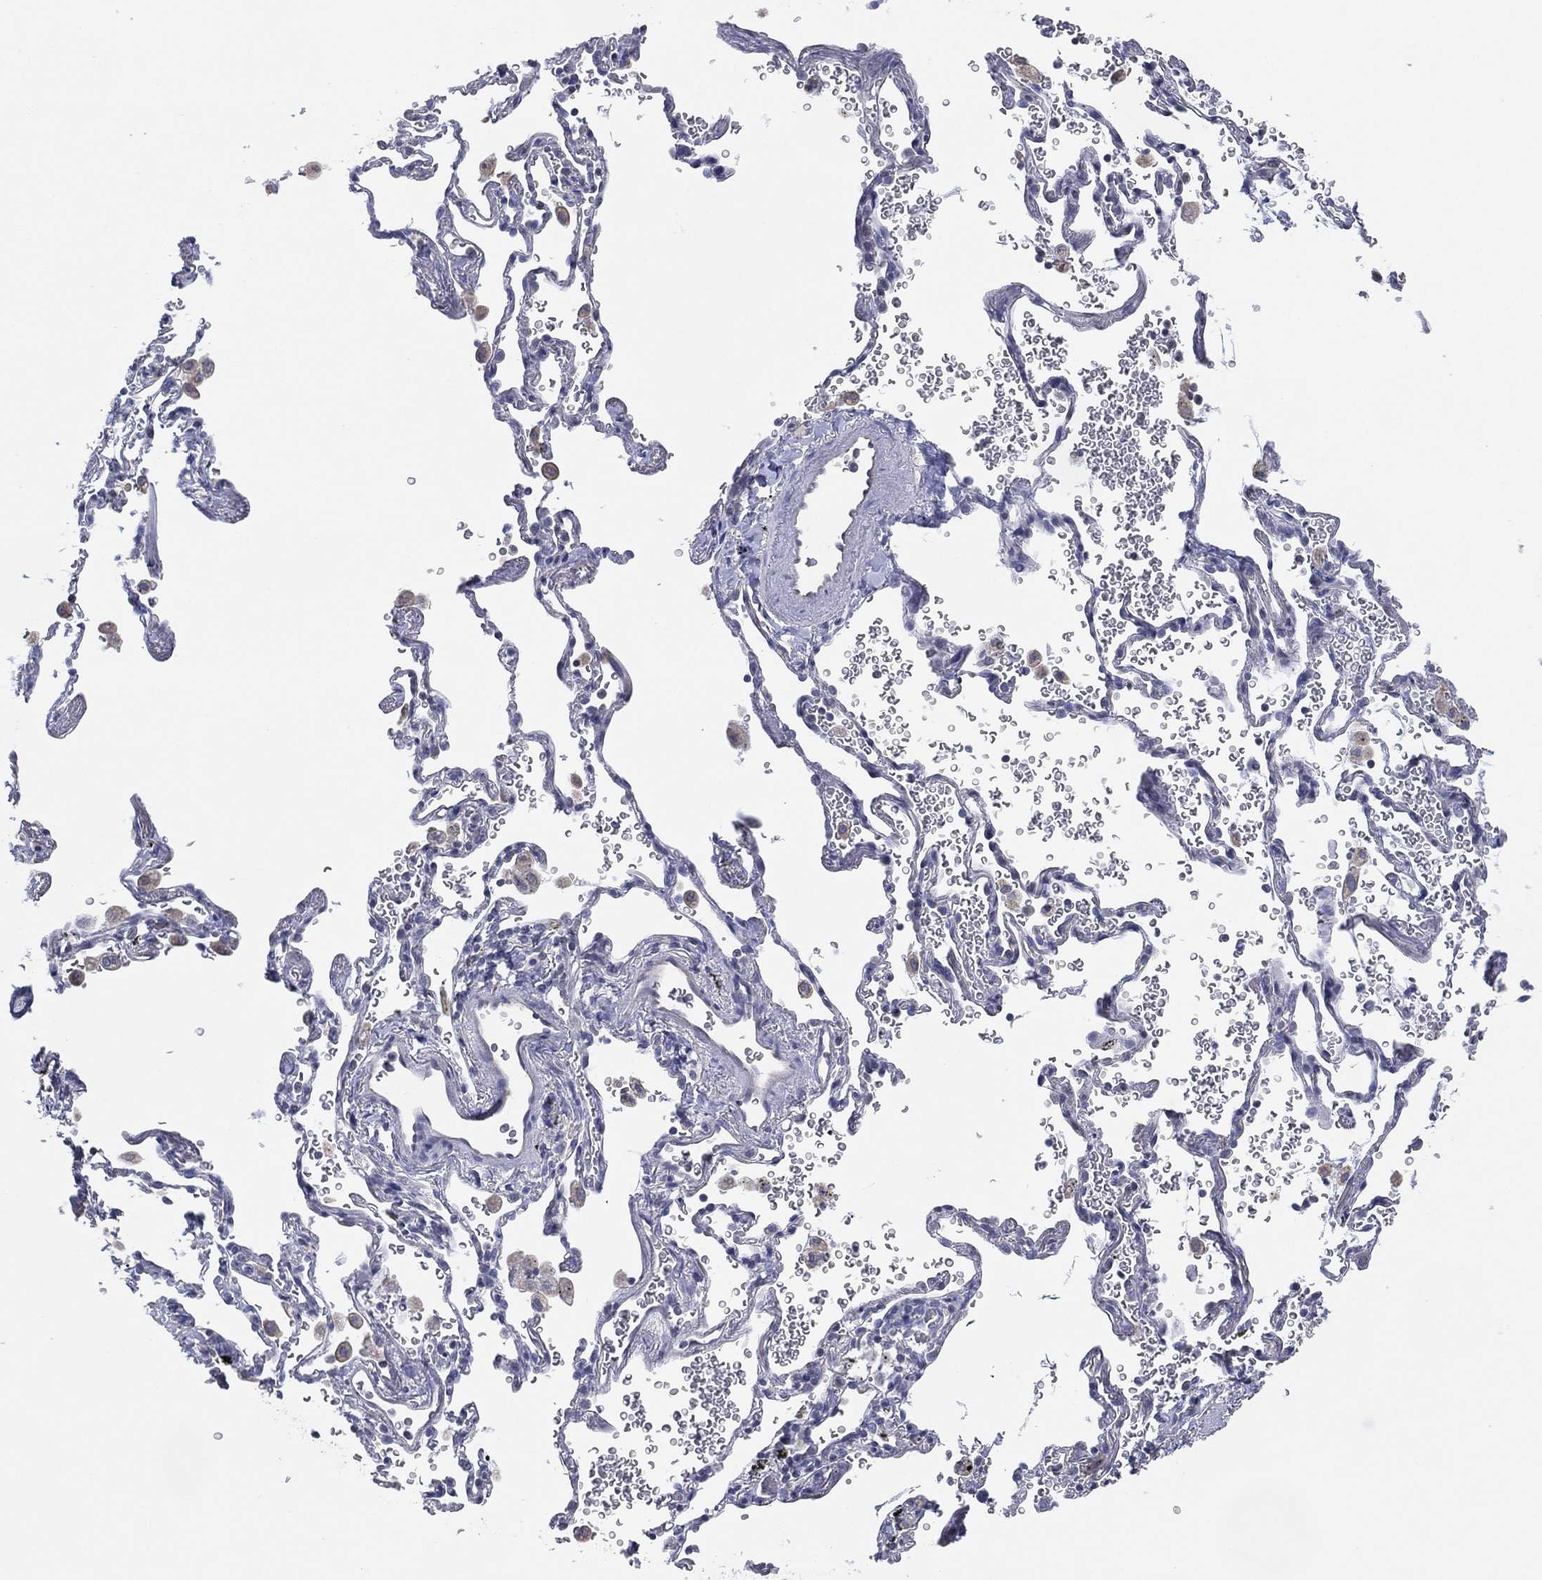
{"staining": {"intensity": "negative", "quantity": "none", "location": "none"}, "tissue": "adipose tissue", "cell_type": "Adipocytes", "image_type": "normal", "snomed": [{"axis": "morphology", "description": "Normal tissue, NOS"}, {"axis": "morphology", "description": "Adenocarcinoma, NOS"}, {"axis": "topography", "description": "Cartilage tissue"}, {"axis": "topography", "description": "Lung"}], "caption": "Immunohistochemical staining of benign adipose tissue shows no significant staining in adipocytes. (DAB (3,3'-diaminobenzidine) immunohistochemistry (IHC) with hematoxylin counter stain).", "gene": "CFTR", "patient": {"sex": "male", "age": 59}}